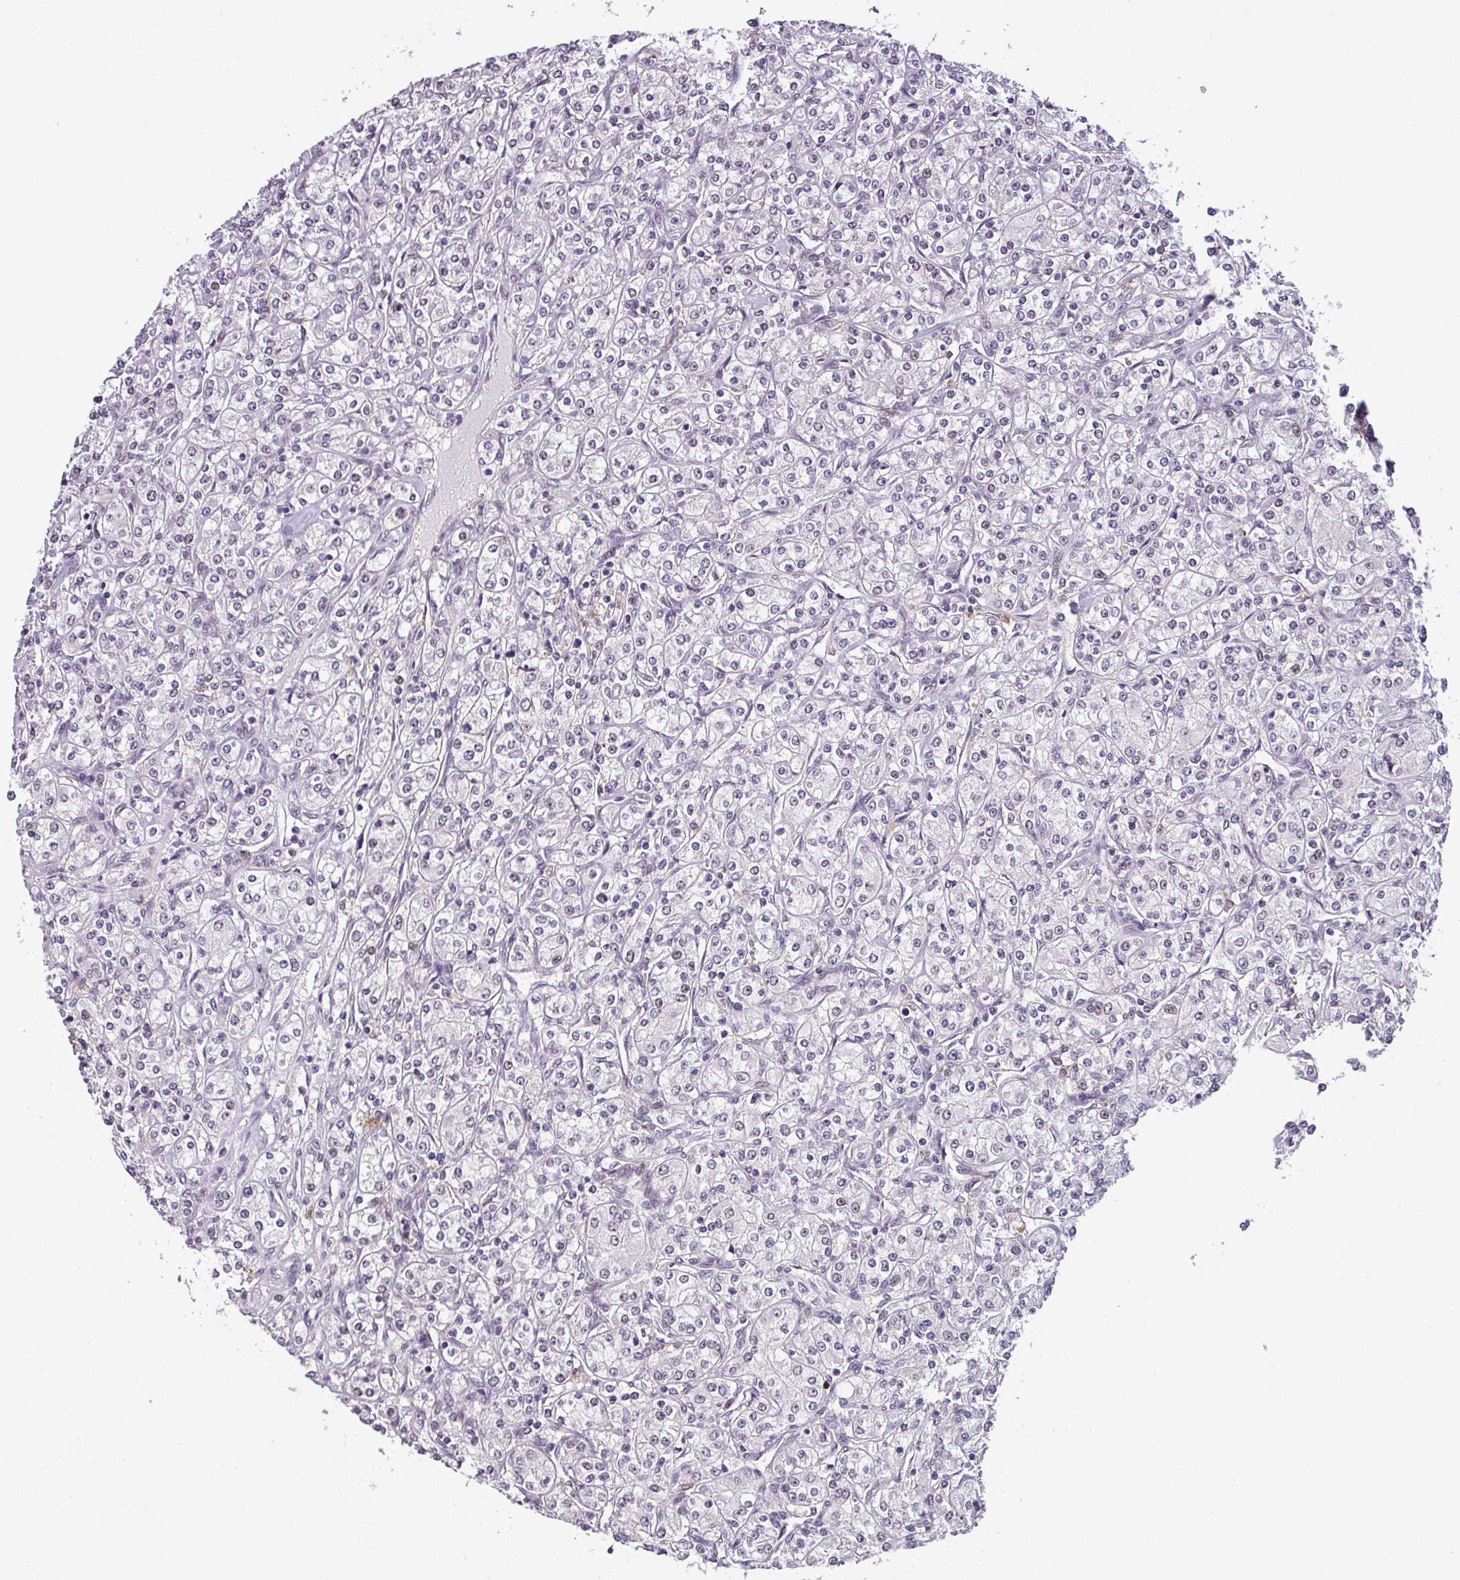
{"staining": {"intensity": "negative", "quantity": "none", "location": "none"}, "tissue": "renal cancer", "cell_type": "Tumor cells", "image_type": "cancer", "snomed": [{"axis": "morphology", "description": "Adenocarcinoma, NOS"}, {"axis": "topography", "description": "Kidney"}], "caption": "A photomicrograph of human renal cancer is negative for staining in tumor cells. The staining was performed using DAB (3,3'-diaminobenzidine) to visualize the protein expression in brown, while the nuclei were stained in blue with hematoxylin (Magnification: 20x).", "gene": "NPFFR1", "patient": {"sex": "male", "age": 77}}